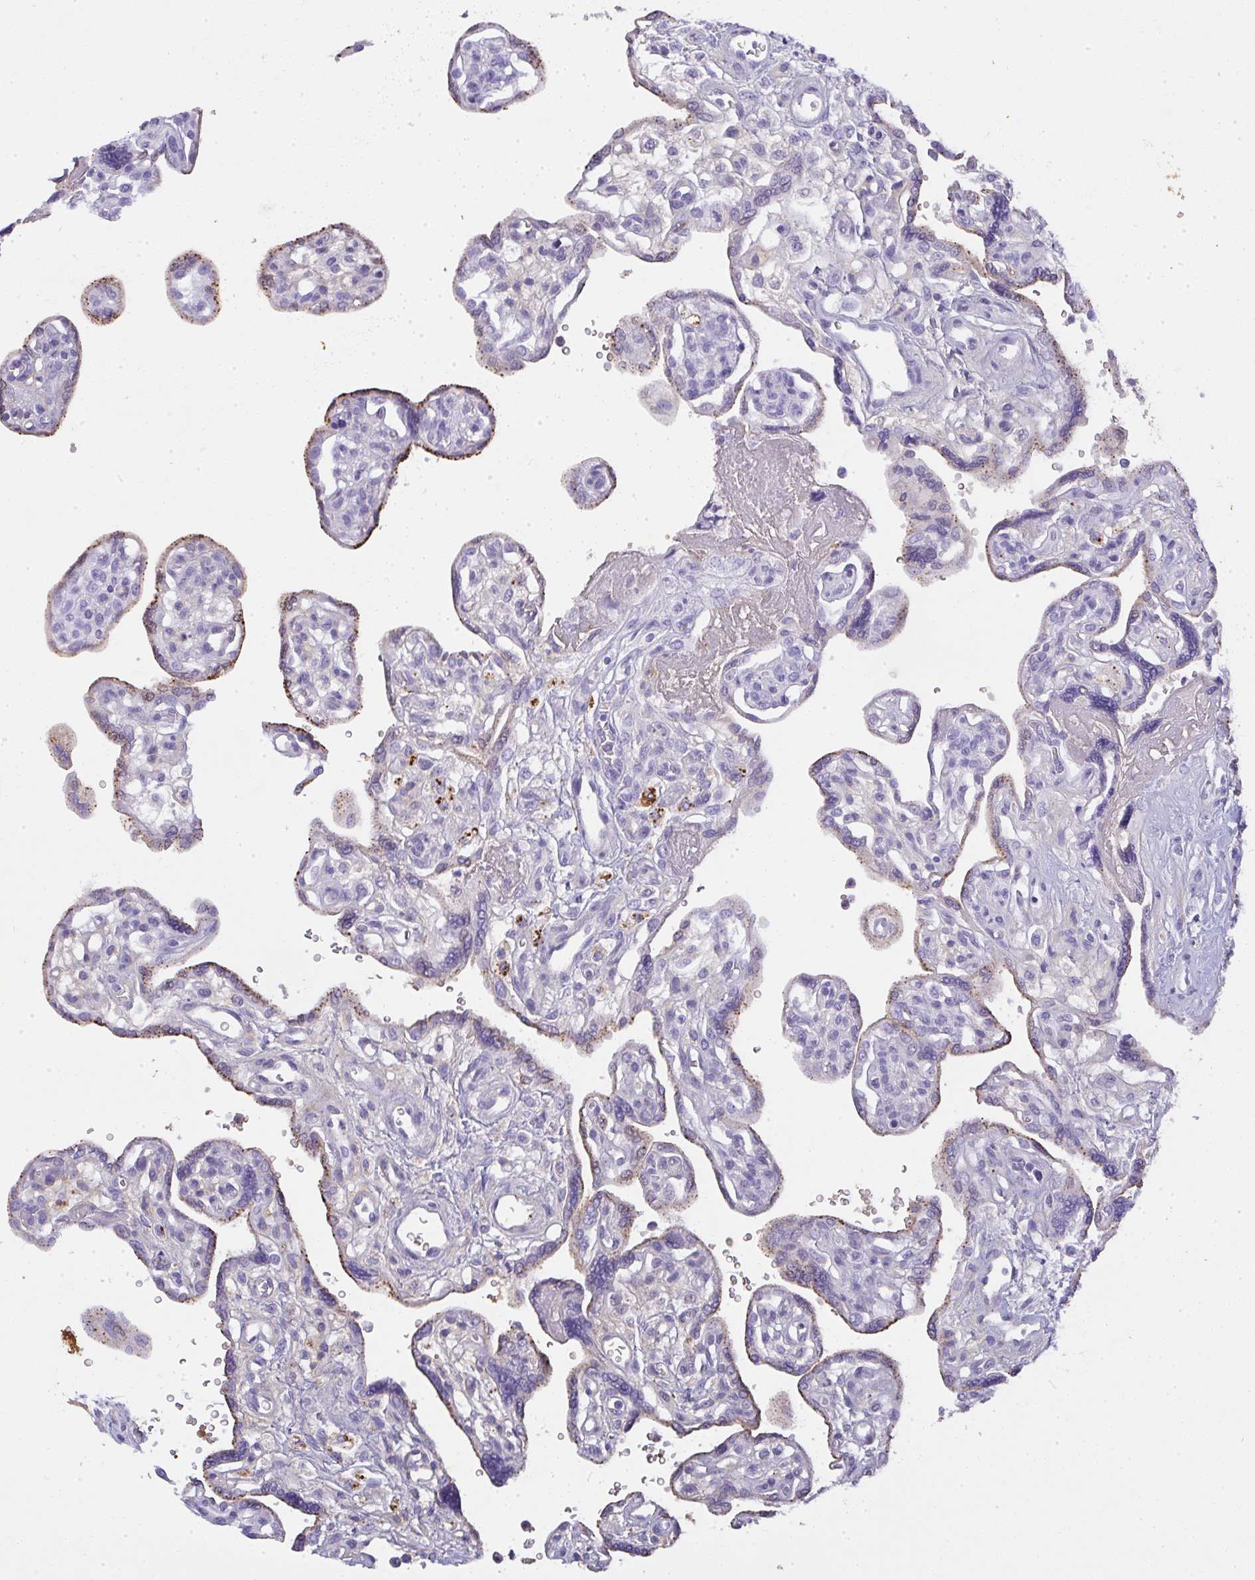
{"staining": {"intensity": "negative", "quantity": "none", "location": "none"}, "tissue": "placenta", "cell_type": "Decidual cells", "image_type": "normal", "snomed": [{"axis": "morphology", "description": "Normal tissue, NOS"}, {"axis": "topography", "description": "Placenta"}], "caption": "This is an immunohistochemistry image of benign human placenta. There is no expression in decidual cells.", "gene": "SMYD5", "patient": {"sex": "female", "age": 39}}